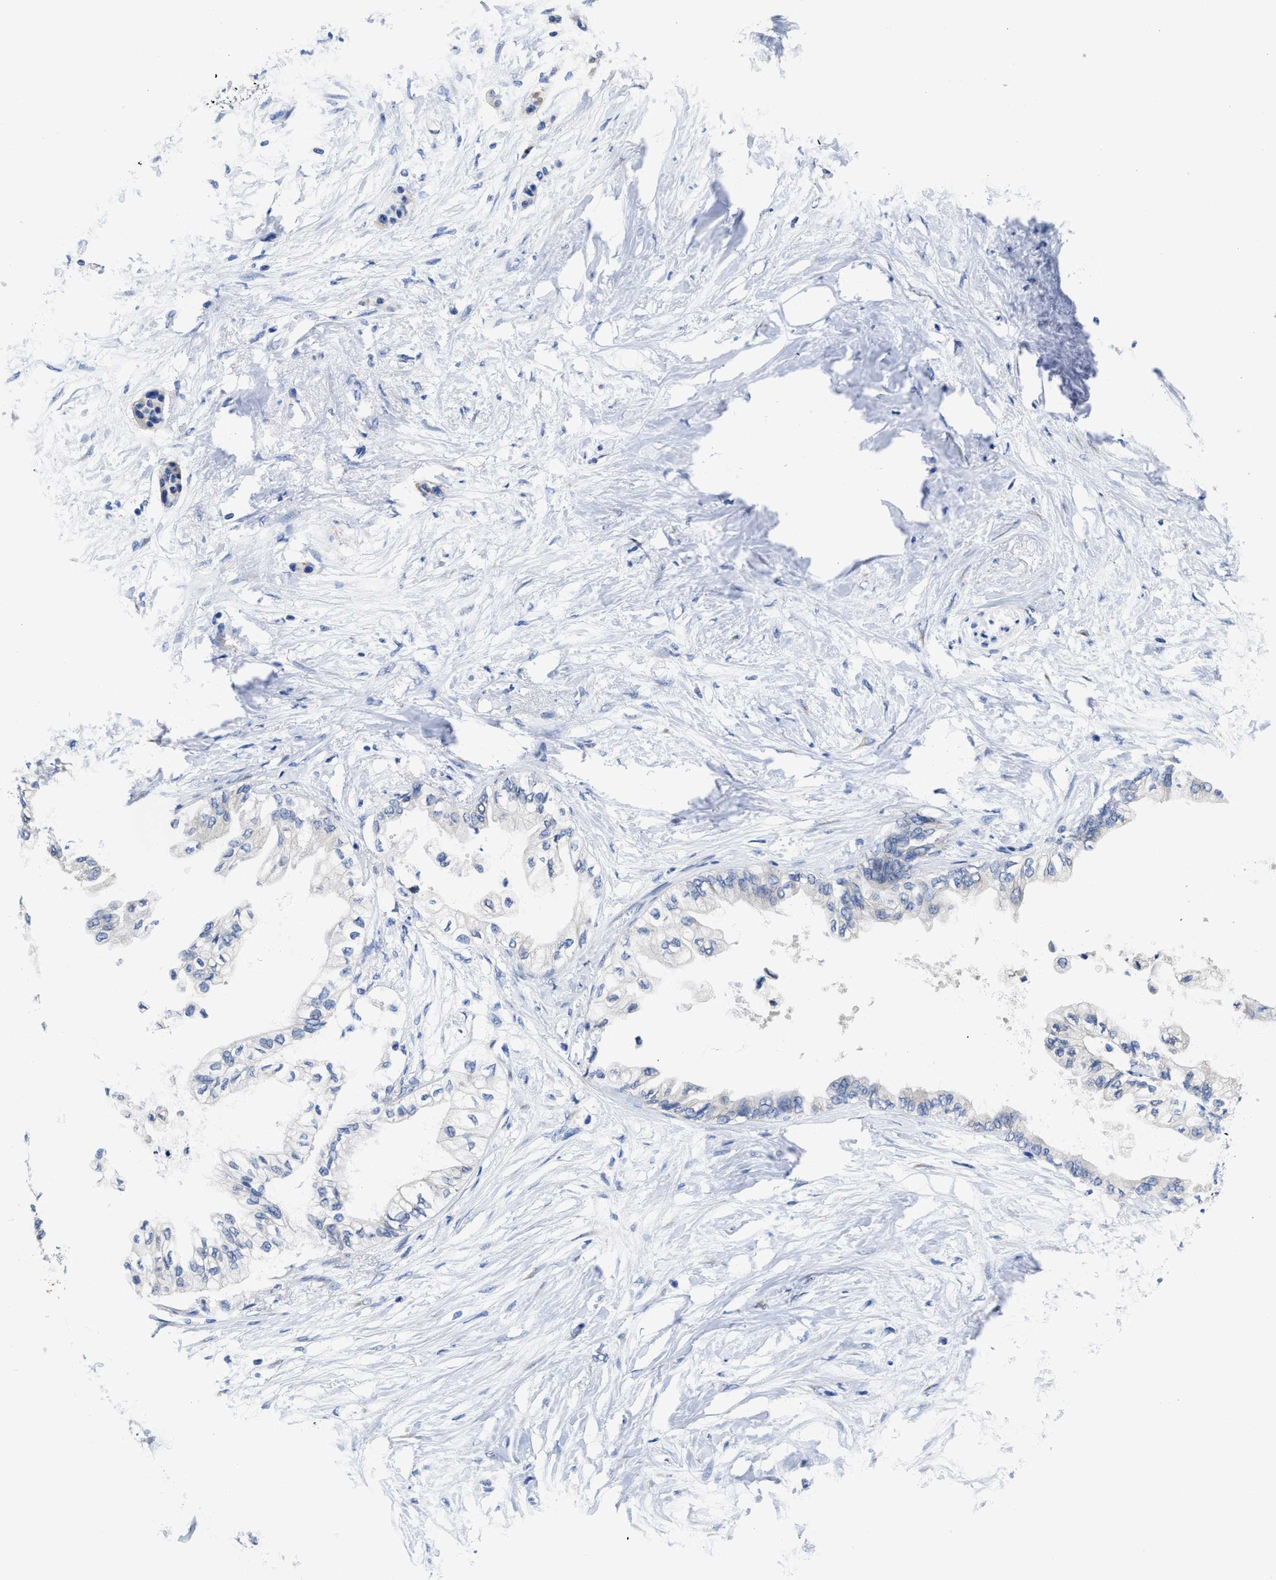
{"staining": {"intensity": "negative", "quantity": "none", "location": "none"}, "tissue": "pancreatic cancer", "cell_type": "Tumor cells", "image_type": "cancer", "snomed": [{"axis": "morphology", "description": "Normal tissue, NOS"}, {"axis": "morphology", "description": "Adenocarcinoma, NOS"}, {"axis": "topography", "description": "Pancreas"}, {"axis": "topography", "description": "Duodenum"}], "caption": "Immunohistochemistry of adenocarcinoma (pancreatic) demonstrates no expression in tumor cells.", "gene": "HOOK1", "patient": {"sex": "female", "age": 60}}